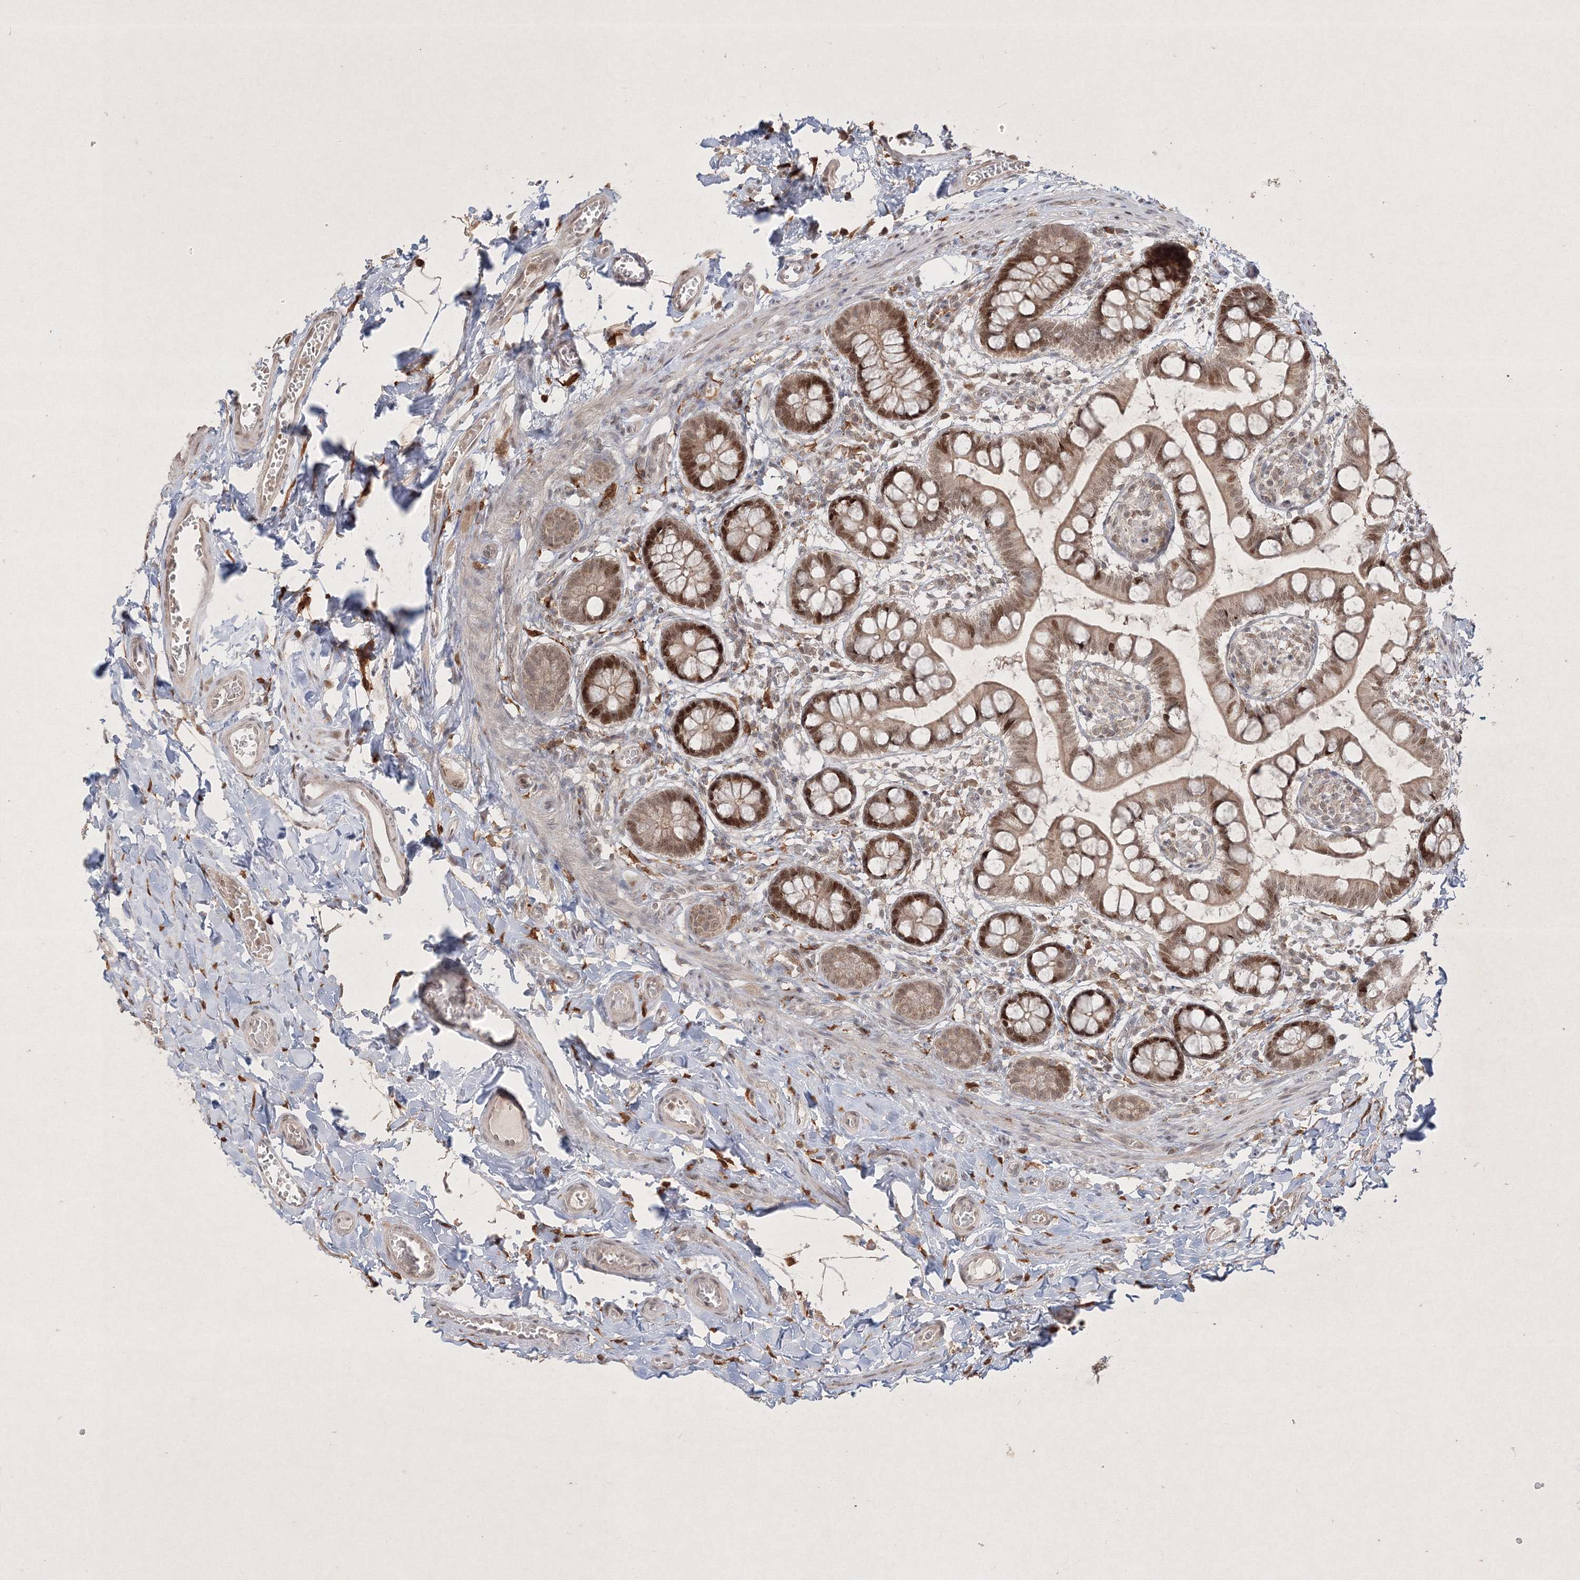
{"staining": {"intensity": "moderate", "quantity": ">75%", "location": "cytoplasmic/membranous,nuclear"}, "tissue": "small intestine", "cell_type": "Glandular cells", "image_type": "normal", "snomed": [{"axis": "morphology", "description": "Normal tissue, NOS"}, {"axis": "topography", "description": "Small intestine"}], "caption": "DAB (3,3'-diaminobenzidine) immunohistochemical staining of unremarkable small intestine shows moderate cytoplasmic/membranous,nuclear protein expression in approximately >75% of glandular cells.", "gene": "TAB1", "patient": {"sex": "male", "age": 52}}